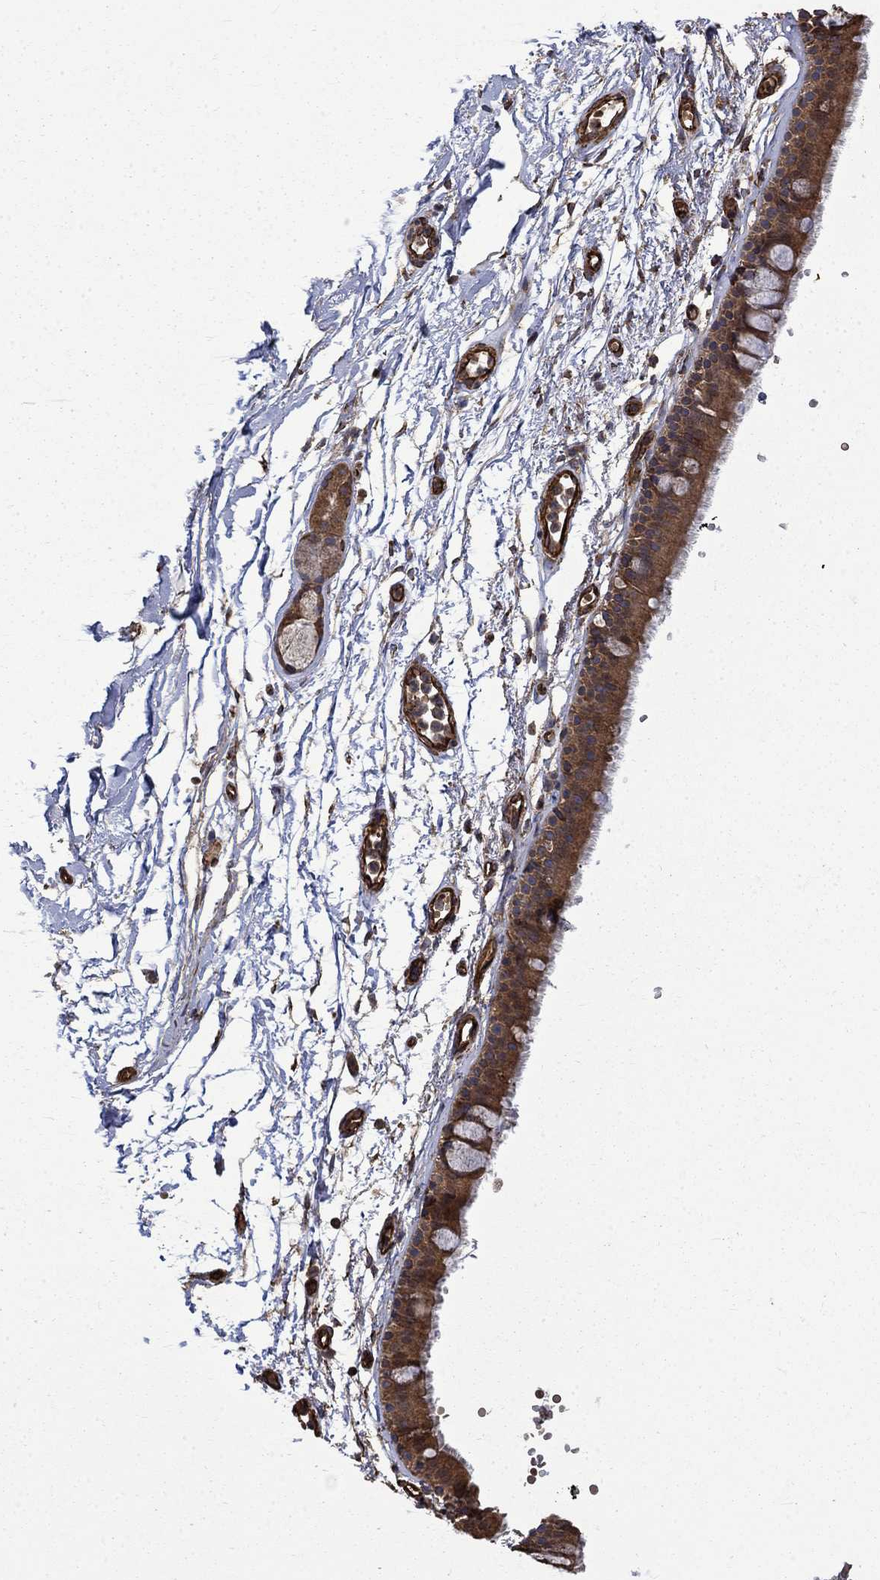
{"staining": {"intensity": "strong", "quantity": ">75%", "location": "cytoplasmic/membranous"}, "tissue": "bronchus", "cell_type": "Respiratory epithelial cells", "image_type": "normal", "snomed": [{"axis": "morphology", "description": "Normal tissue, NOS"}, {"axis": "topography", "description": "Cartilage tissue"}, {"axis": "topography", "description": "Bronchus"}], "caption": "Immunohistochemistry (IHC) image of benign bronchus: bronchus stained using IHC shows high levels of strong protein expression localized specifically in the cytoplasmic/membranous of respiratory epithelial cells, appearing as a cytoplasmic/membranous brown color.", "gene": "CUTC", "patient": {"sex": "male", "age": 66}}